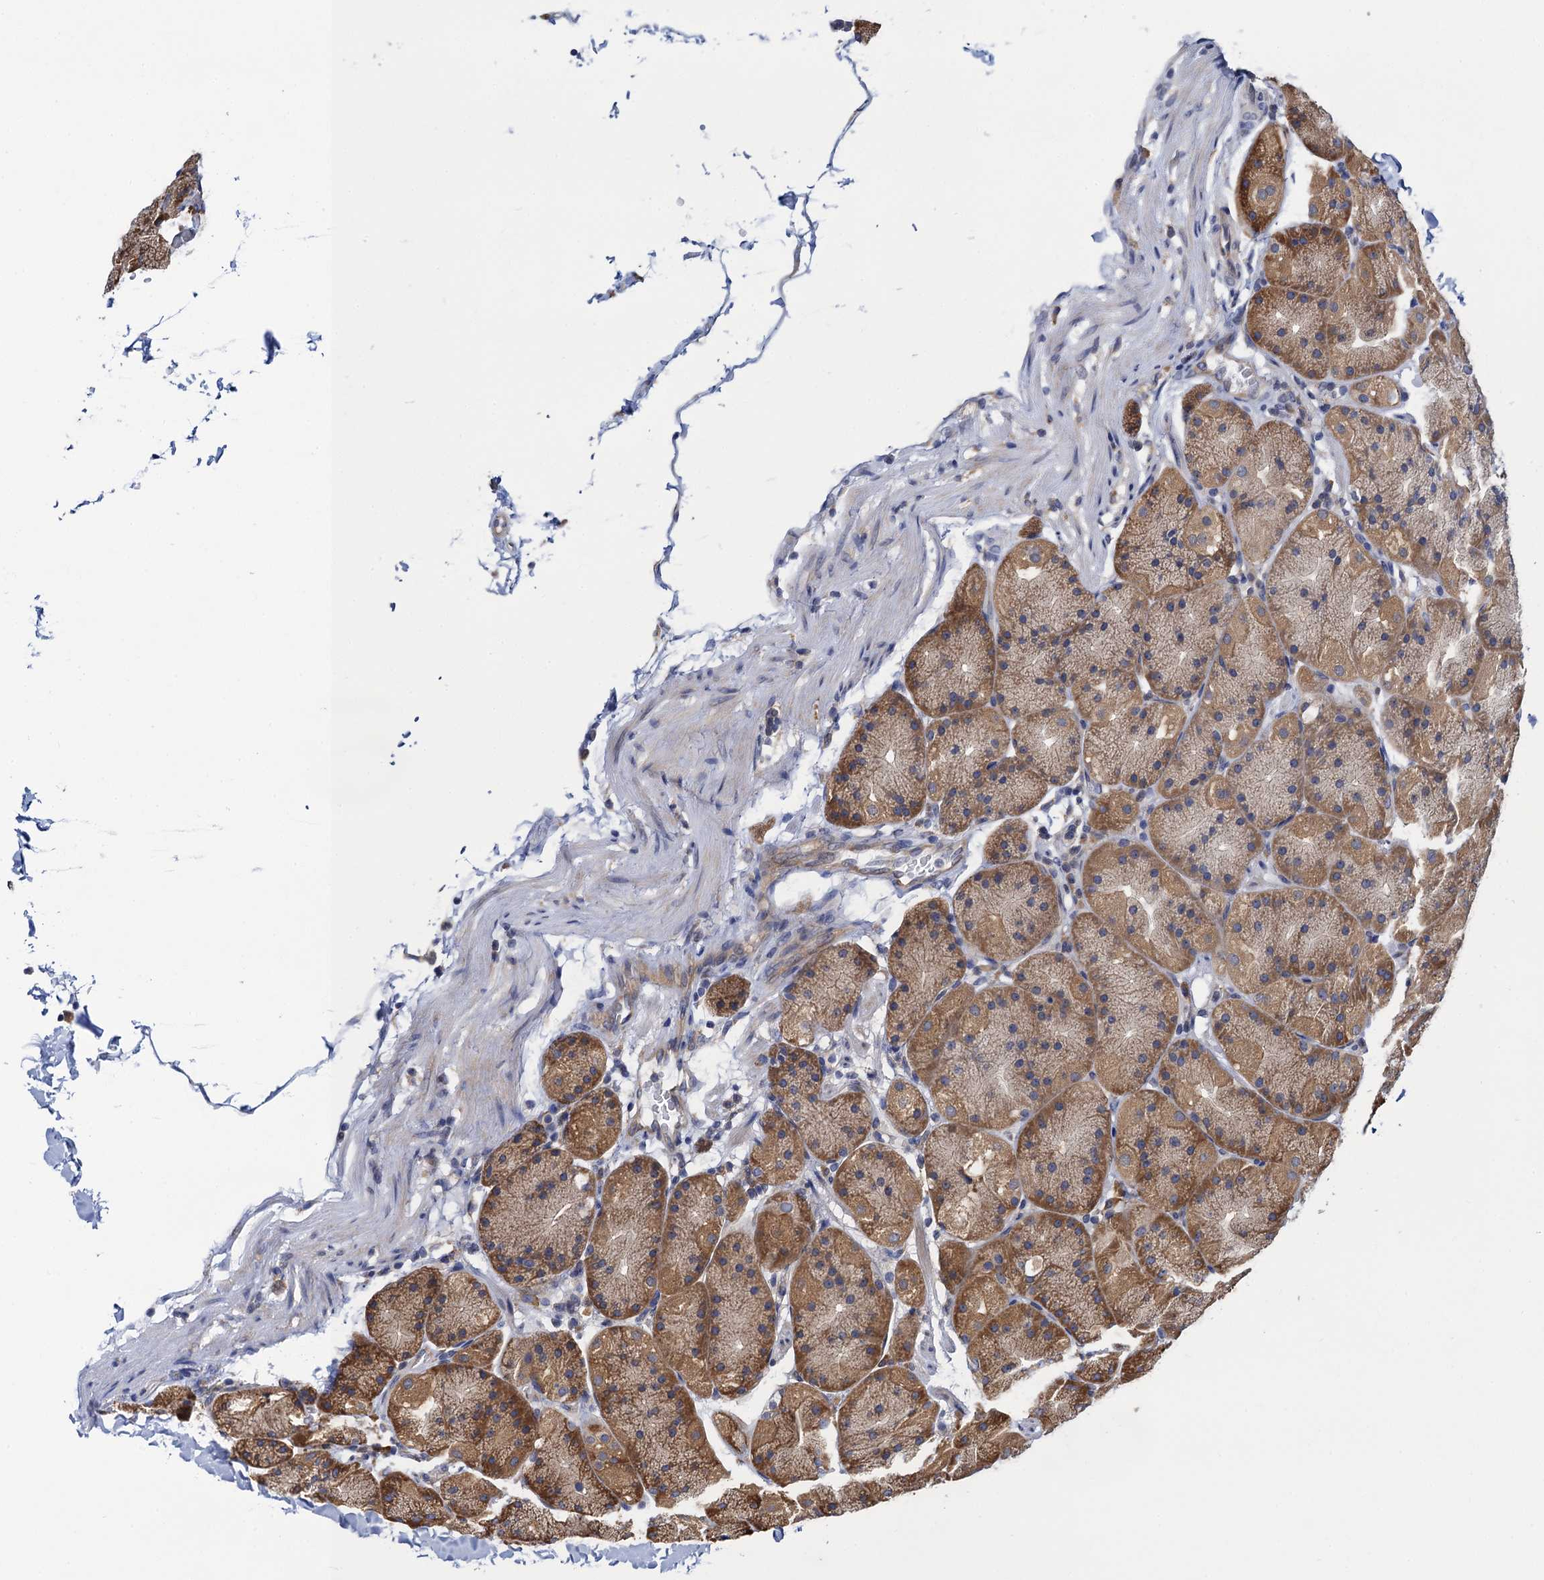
{"staining": {"intensity": "strong", "quantity": ">75%", "location": "cytoplasmic/membranous"}, "tissue": "stomach", "cell_type": "Glandular cells", "image_type": "normal", "snomed": [{"axis": "morphology", "description": "Normal tissue, NOS"}, {"axis": "topography", "description": "Stomach, upper"}, {"axis": "topography", "description": "Stomach"}], "caption": "Immunohistochemistry micrograph of unremarkable stomach stained for a protein (brown), which reveals high levels of strong cytoplasmic/membranous expression in approximately >75% of glandular cells.", "gene": "PGLS", "patient": {"sex": "male", "age": 48}}